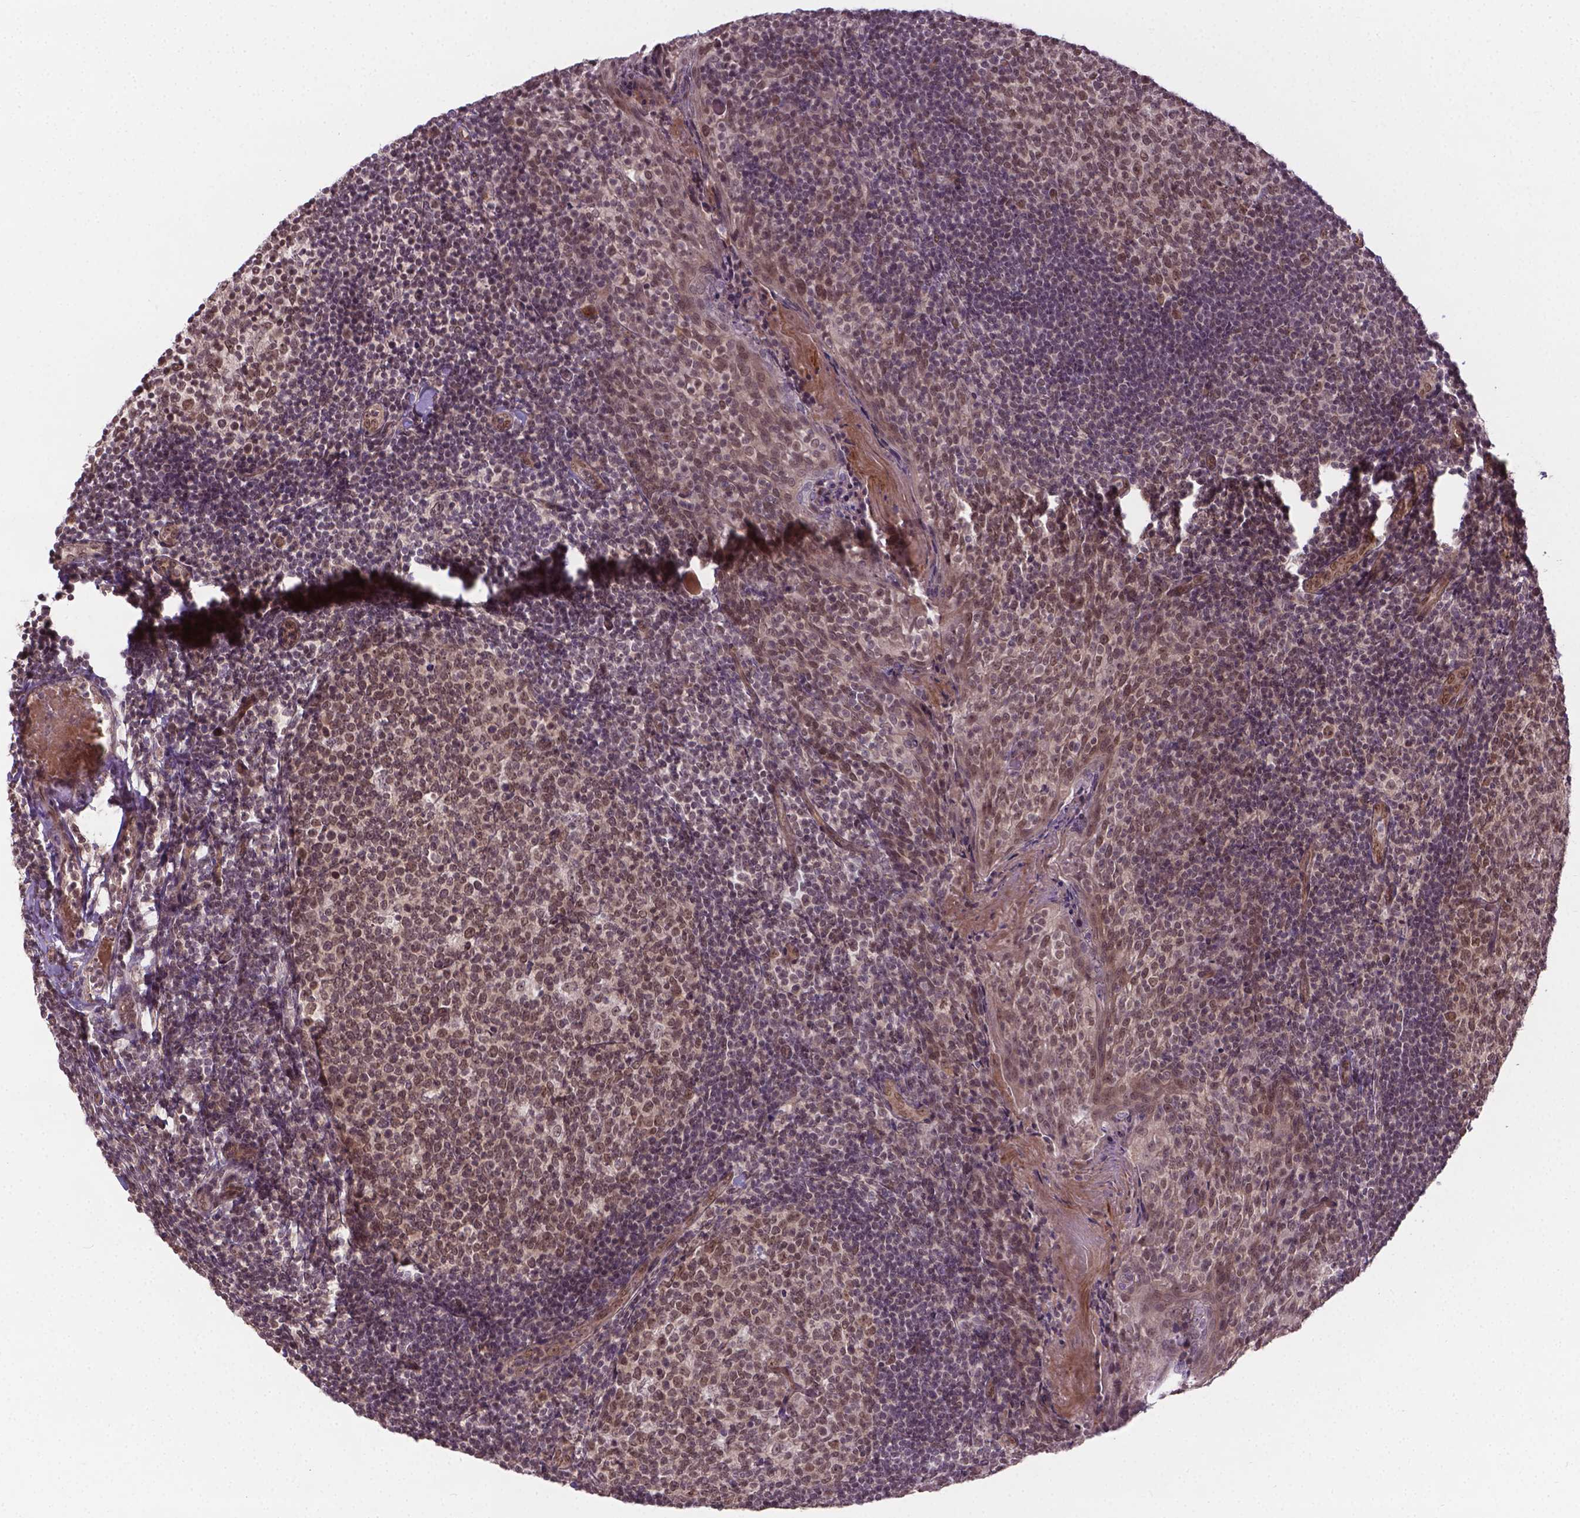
{"staining": {"intensity": "moderate", "quantity": ">75%", "location": "nuclear"}, "tissue": "tonsil", "cell_type": "Germinal center cells", "image_type": "normal", "snomed": [{"axis": "morphology", "description": "Normal tissue, NOS"}, {"axis": "topography", "description": "Tonsil"}], "caption": "A brown stain highlights moderate nuclear positivity of a protein in germinal center cells of benign tonsil. (IHC, brightfield microscopy, high magnification).", "gene": "ANKRD54", "patient": {"sex": "female", "age": 10}}